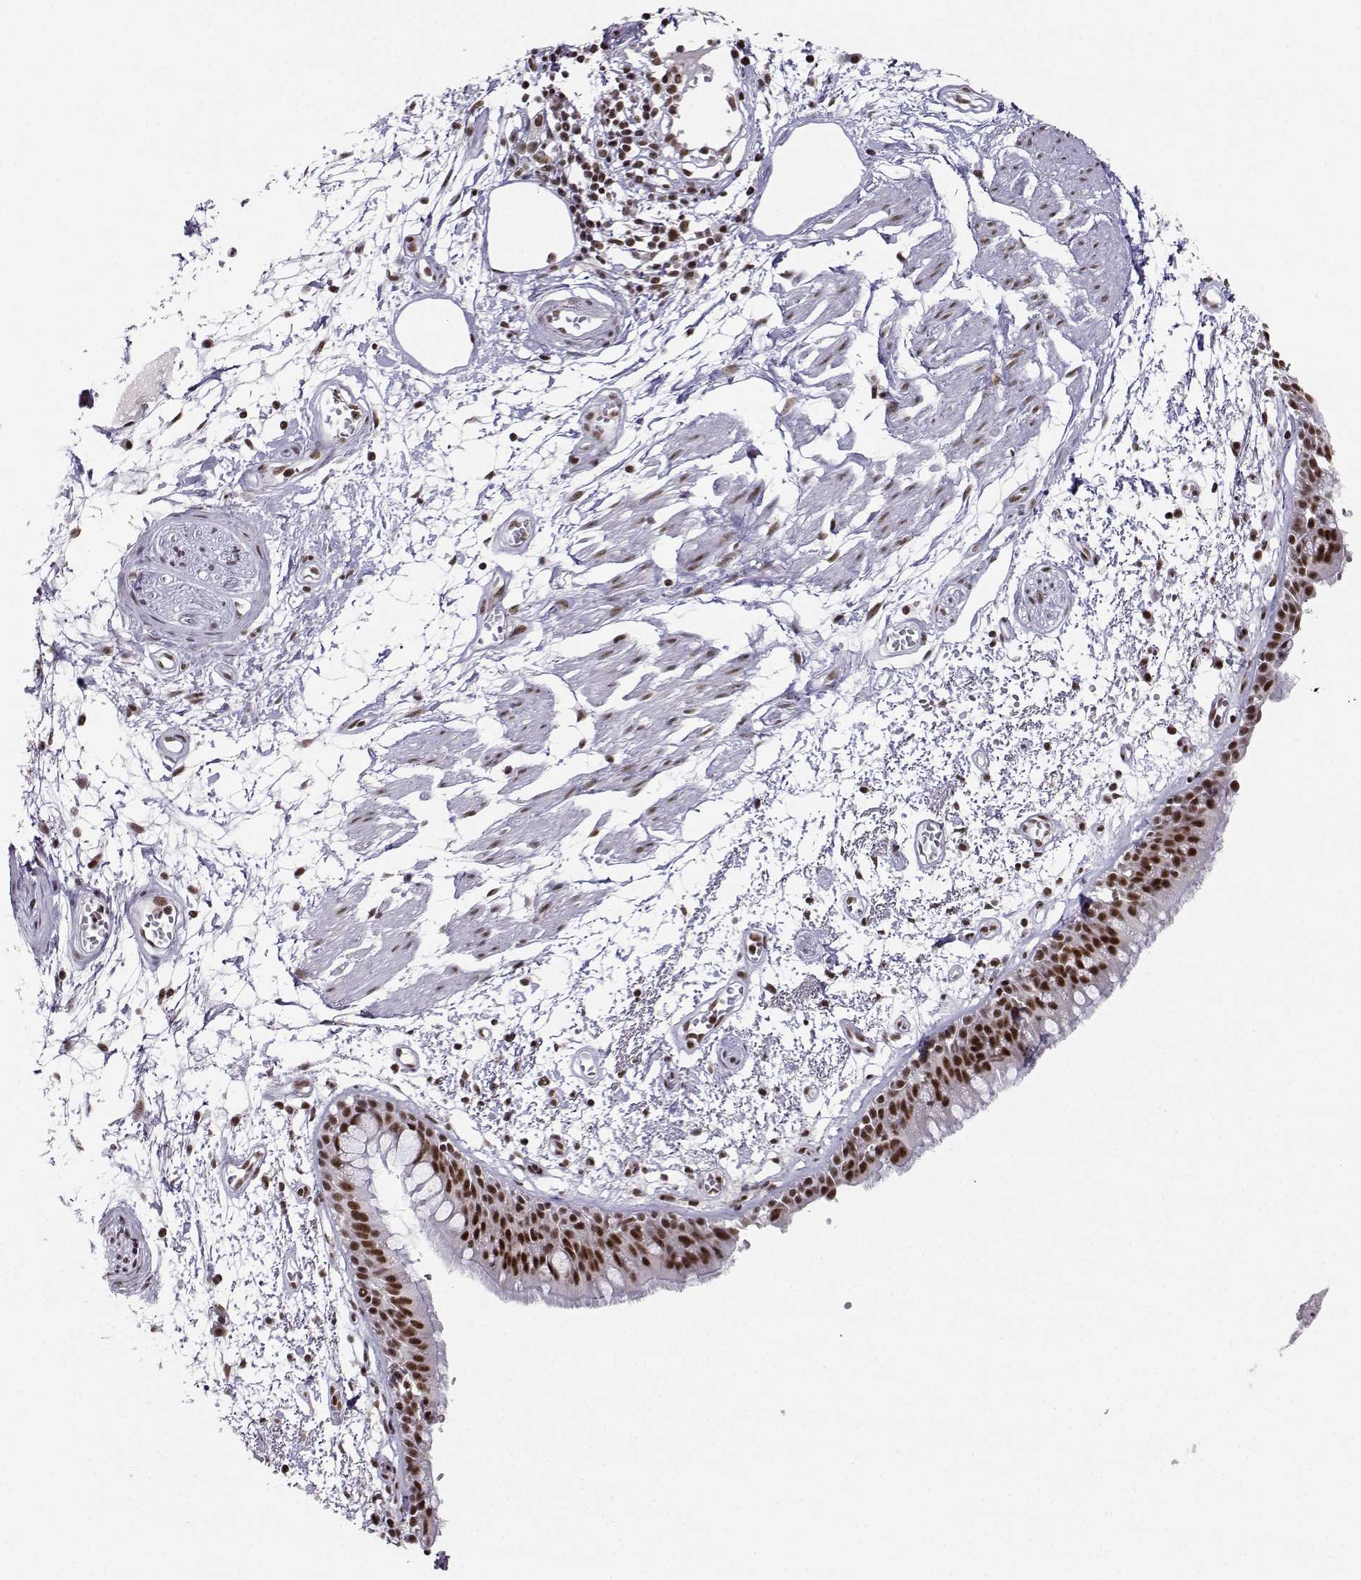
{"staining": {"intensity": "strong", "quantity": "25%-75%", "location": "nuclear"}, "tissue": "bronchus", "cell_type": "Respiratory epithelial cells", "image_type": "normal", "snomed": [{"axis": "morphology", "description": "Normal tissue, NOS"}, {"axis": "morphology", "description": "Squamous cell carcinoma, NOS"}, {"axis": "topography", "description": "Cartilage tissue"}, {"axis": "topography", "description": "Bronchus"}, {"axis": "topography", "description": "Lung"}], "caption": "This micrograph displays IHC staining of benign bronchus, with high strong nuclear positivity in about 25%-75% of respiratory epithelial cells.", "gene": "SNRPB2", "patient": {"sex": "male", "age": 66}}